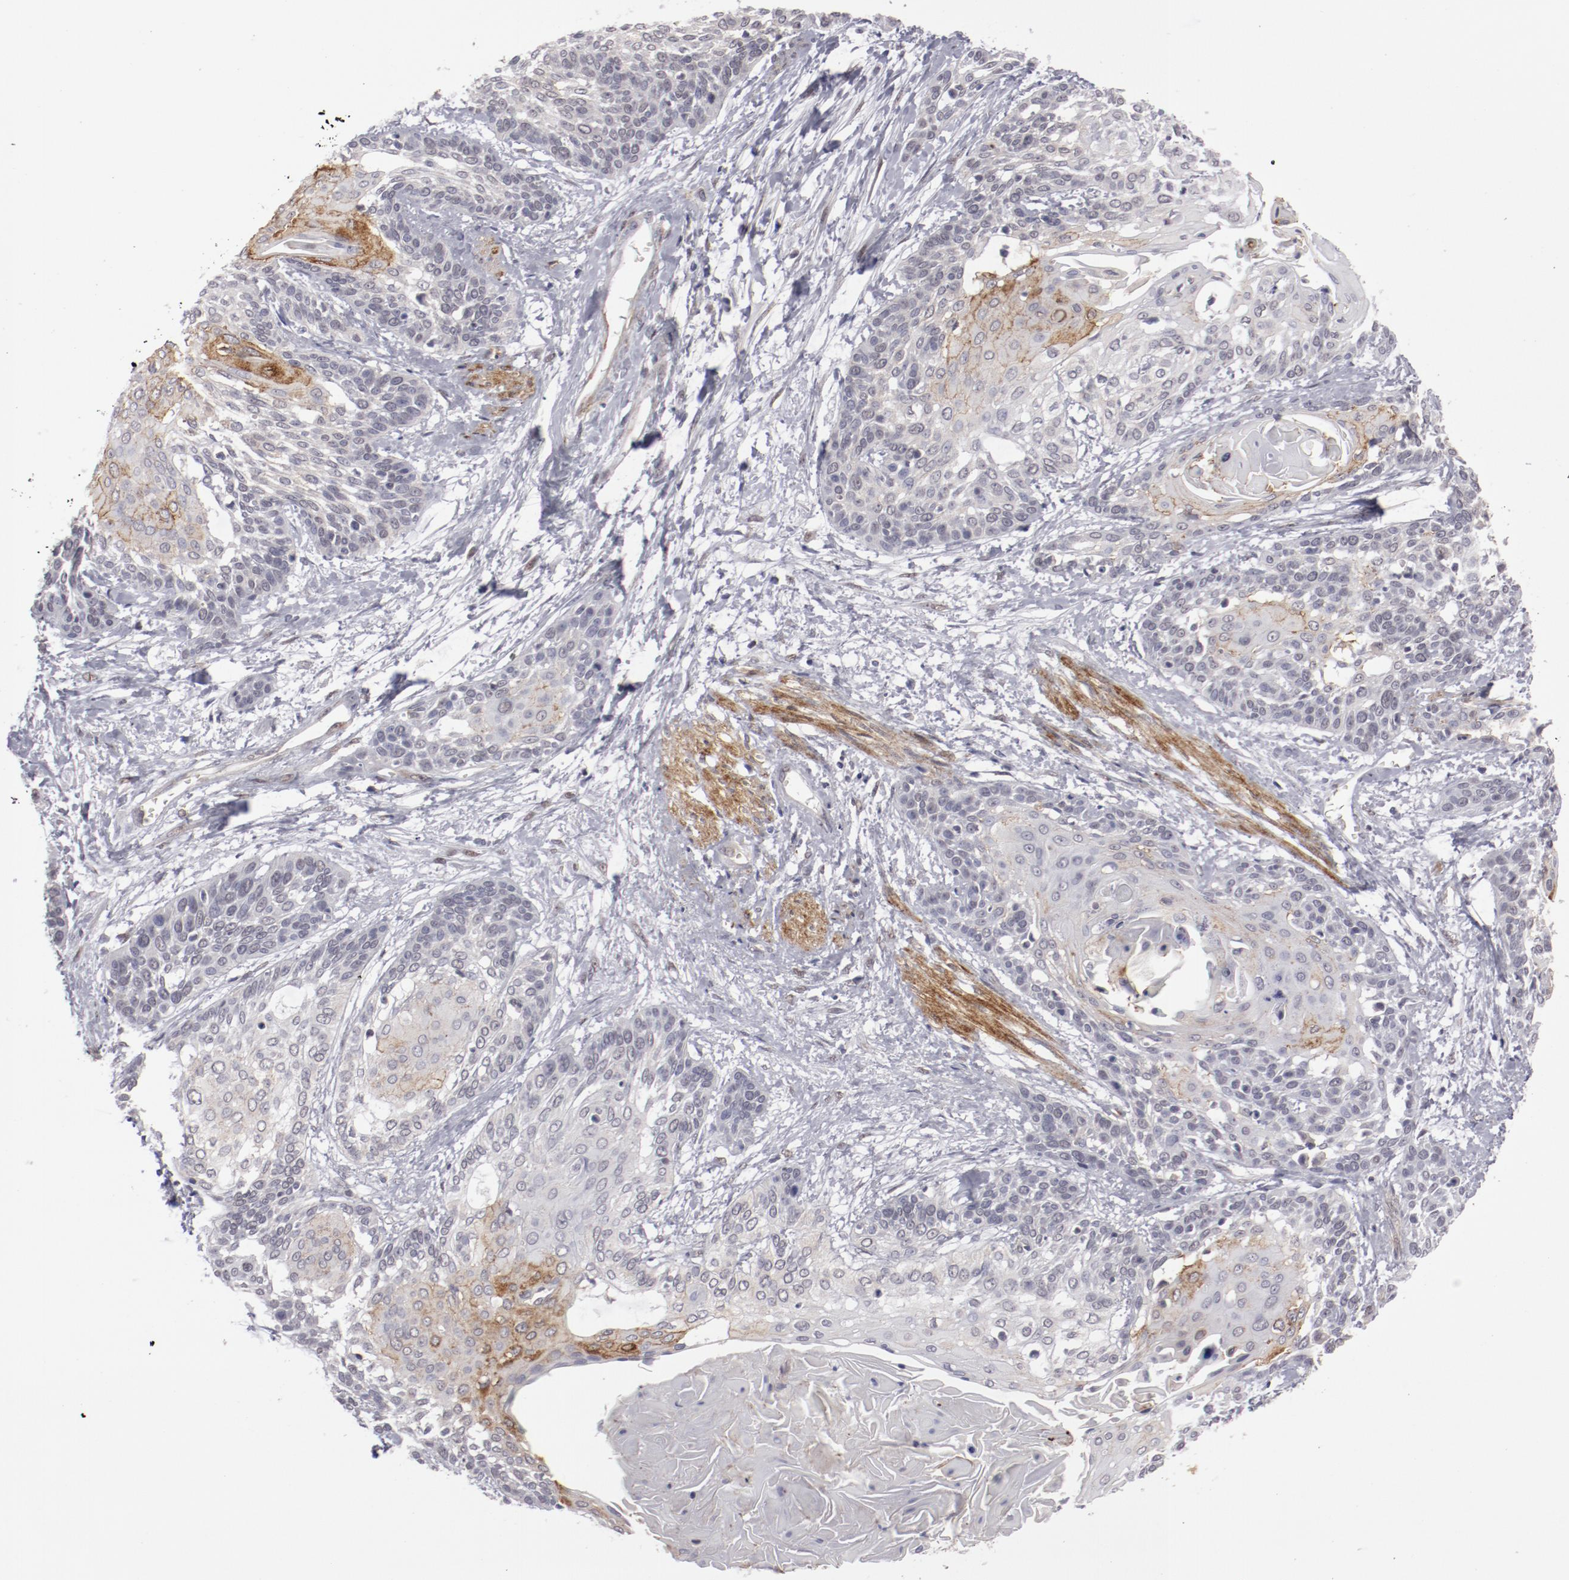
{"staining": {"intensity": "negative", "quantity": "none", "location": "none"}, "tissue": "cervical cancer", "cell_type": "Tumor cells", "image_type": "cancer", "snomed": [{"axis": "morphology", "description": "Squamous cell carcinoma, NOS"}, {"axis": "topography", "description": "Cervix"}], "caption": "IHC histopathology image of cervical cancer (squamous cell carcinoma) stained for a protein (brown), which shows no staining in tumor cells.", "gene": "LEF1", "patient": {"sex": "female", "age": 57}}